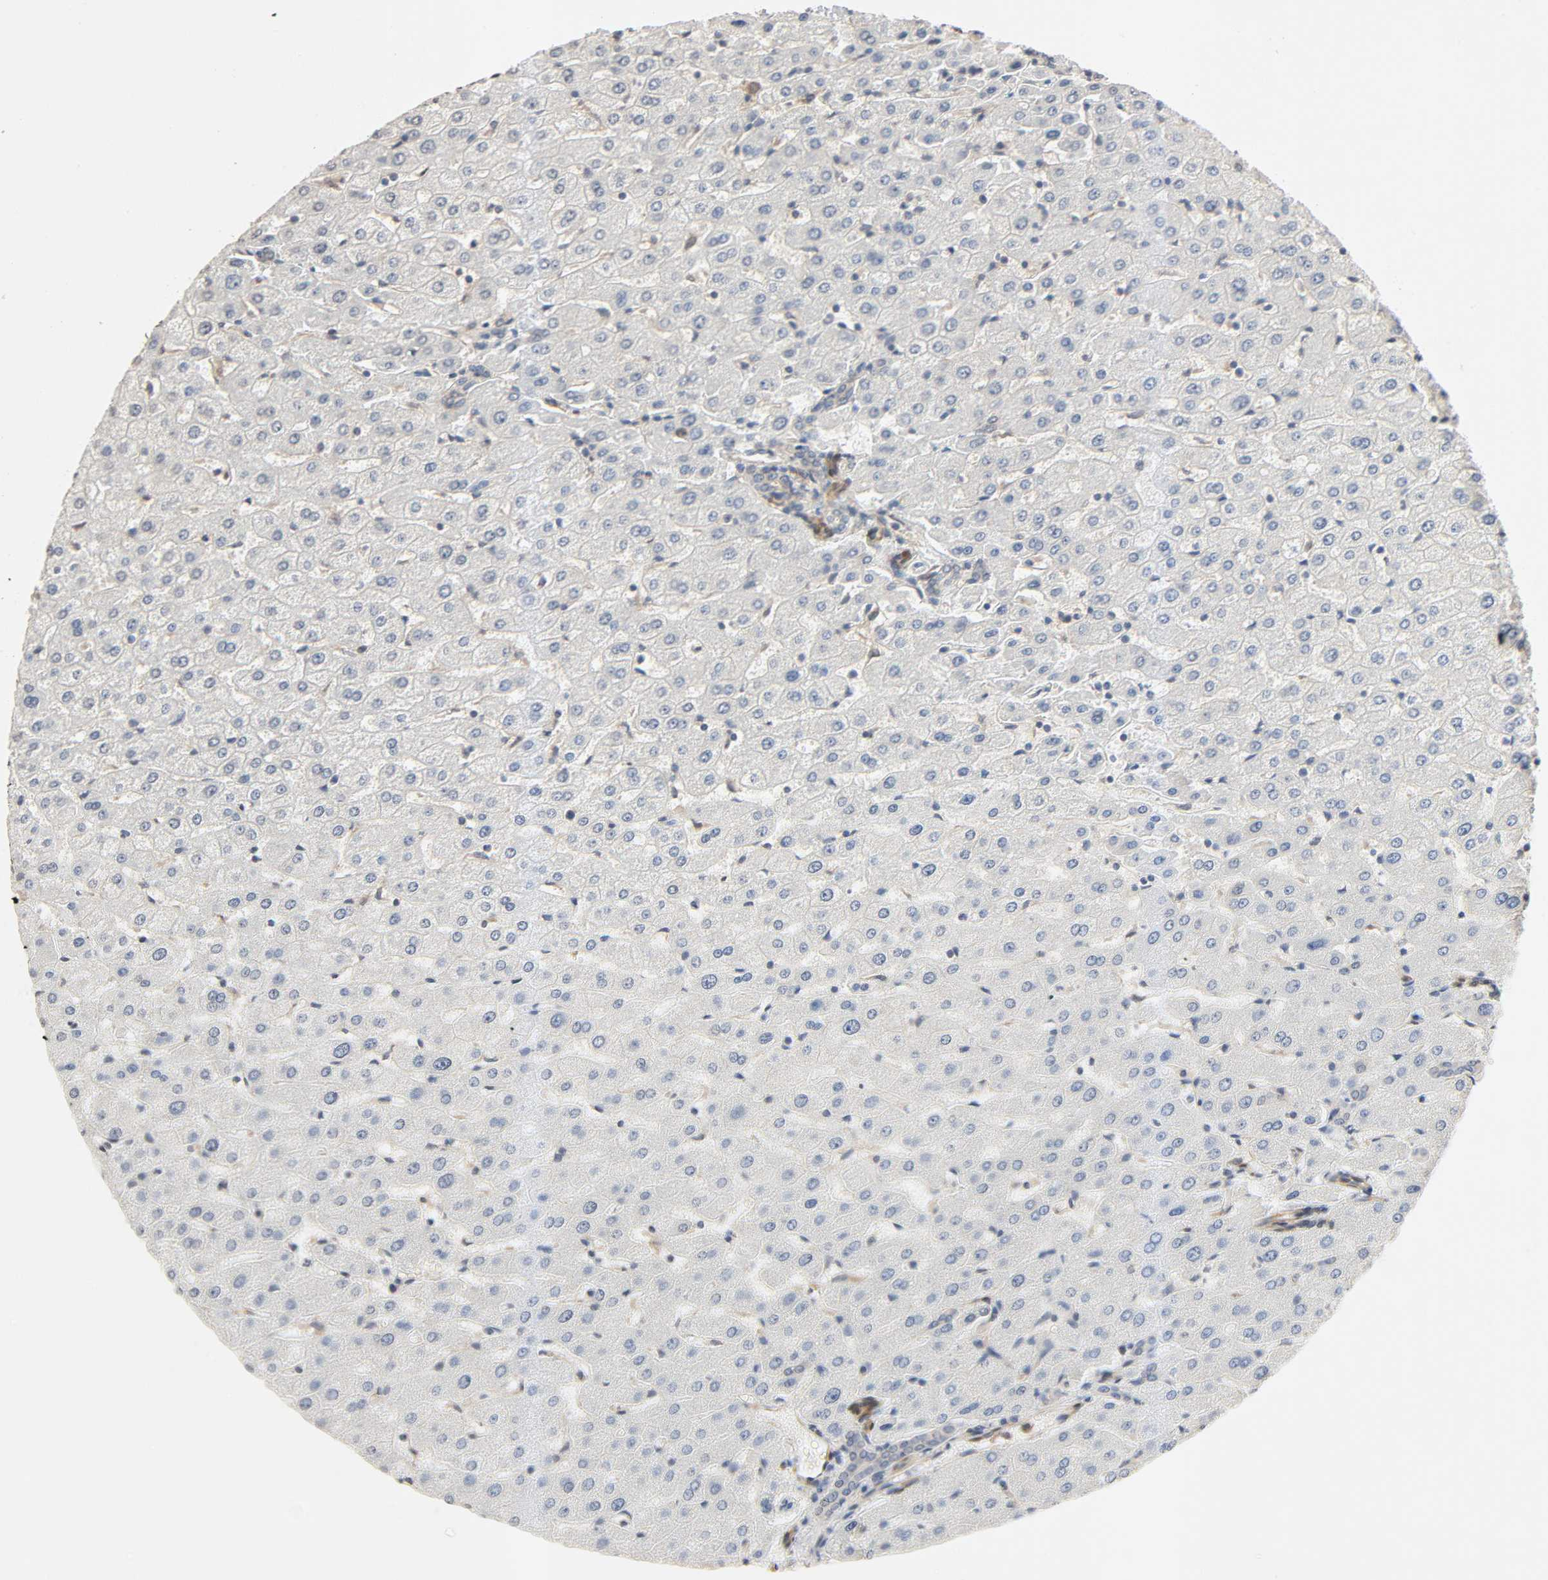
{"staining": {"intensity": "weak", "quantity": "25%-75%", "location": "cytoplasmic/membranous"}, "tissue": "liver", "cell_type": "Cholangiocytes", "image_type": "normal", "snomed": [{"axis": "morphology", "description": "Normal tissue, NOS"}, {"axis": "morphology", "description": "Fibrosis, NOS"}, {"axis": "topography", "description": "Liver"}], "caption": "Protein expression analysis of unremarkable human liver reveals weak cytoplasmic/membranous staining in about 25%-75% of cholangiocytes. (IHC, brightfield microscopy, high magnification).", "gene": "PTK2", "patient": {"sex": "female", "age": 29}}